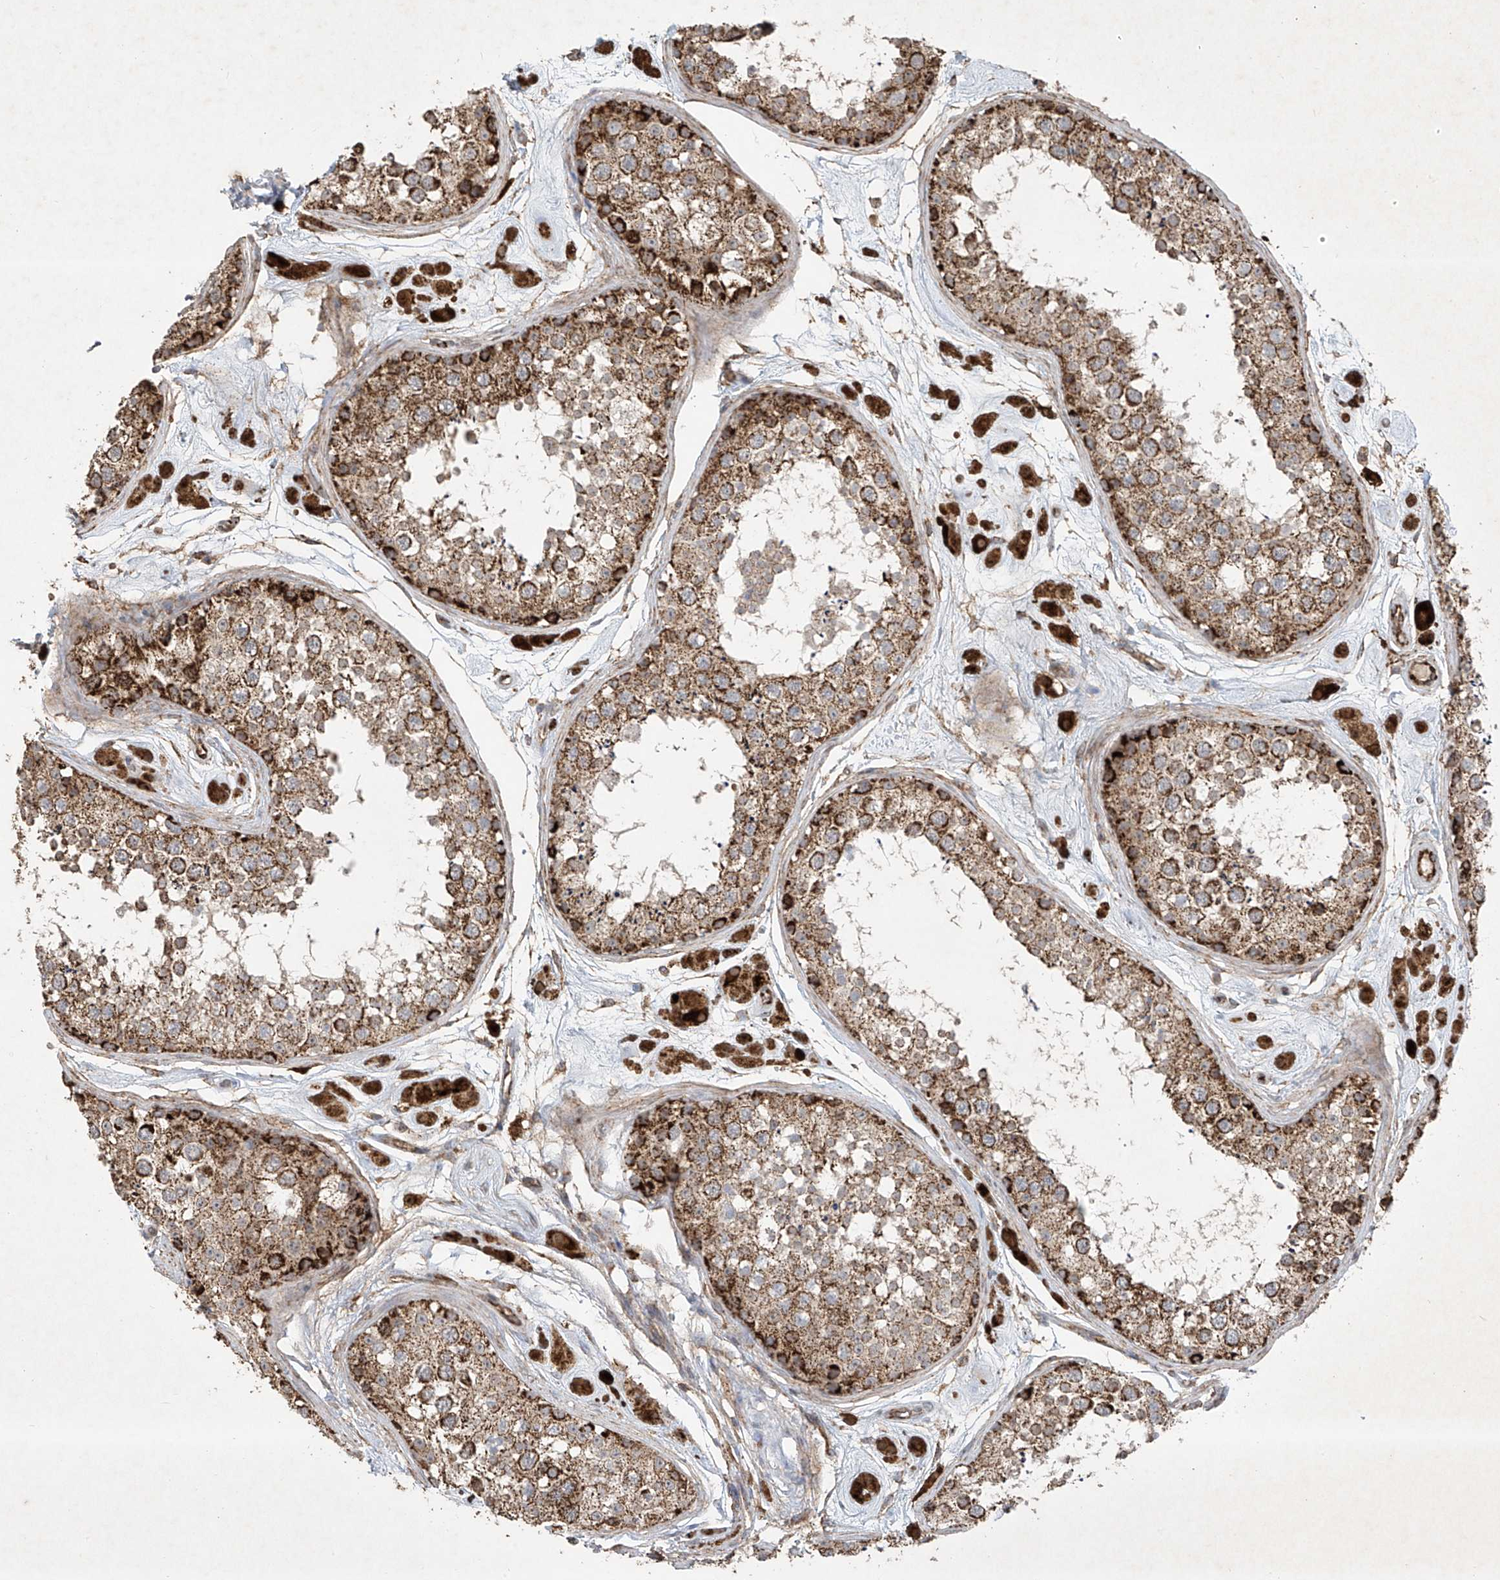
{"staining": {"intensity": "moderate", "quantity": ">75%", "location": "cytoplasmic/membranous"}, "tissue": "testis", "cell_type": "Cells in seminiferous ducts", "image_type": "normal", "snomed": [{"axis": "morphology", "description": "Normal tissue, NOS"}, {"axis": "topography", "description": "Testis"}], "caption": "Cells in seminiferous ducts demonstrate medium levels of moderate cytoplasmic/membranous staining in approximately >75% of cells in normal testis.", "gene": "UQCC1", "patient": {"sex": "male", "age": 25}}